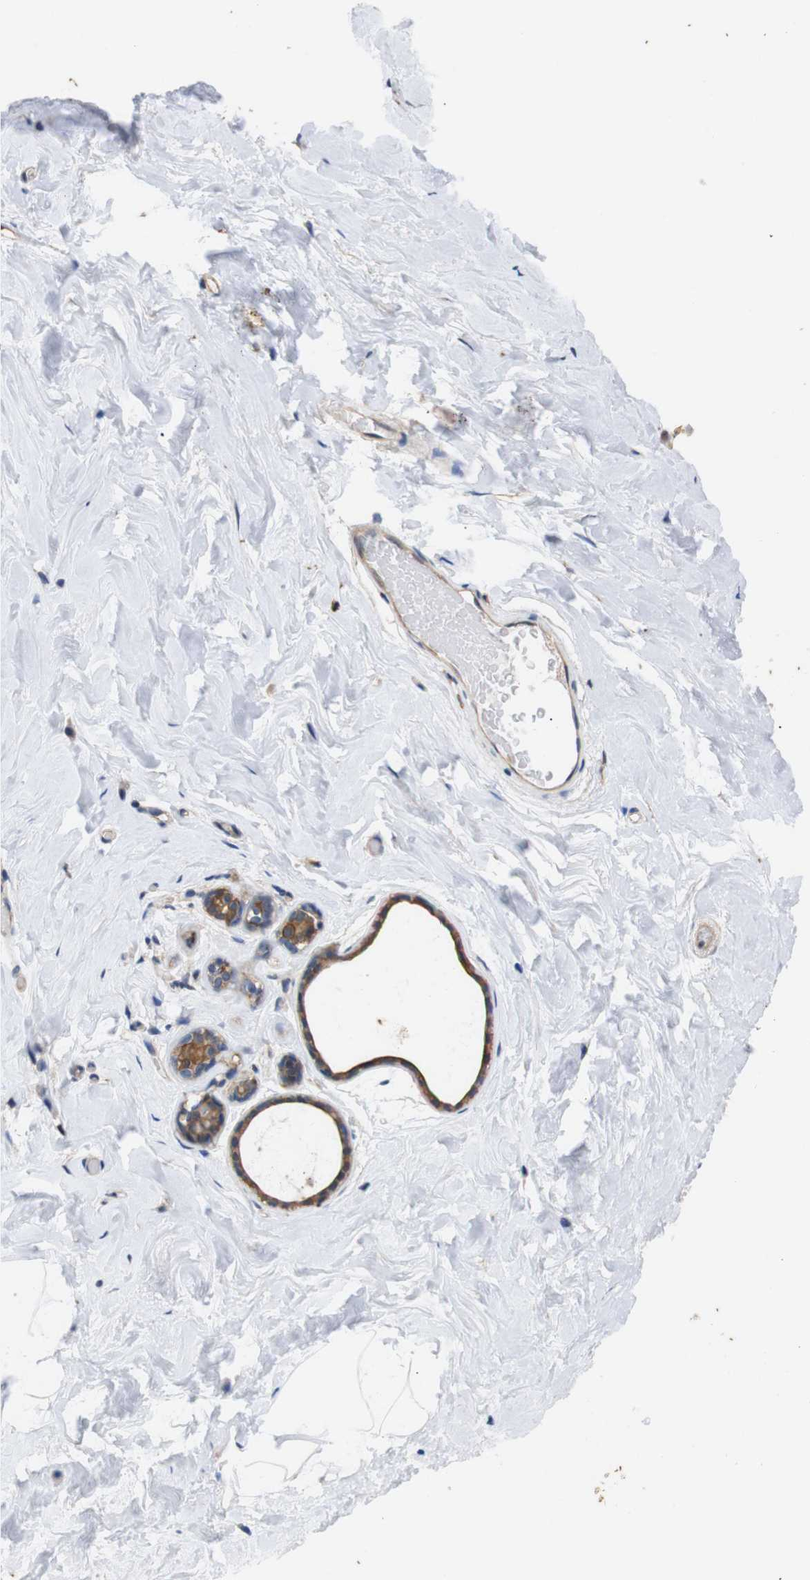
{"staining": {"intensity": "negative", "quantity": "none", "location": "none"}, "tissue": "breast", "cell_type": "Adipocytes", "image_type": "normal", "snomed": [{"axis": "morphology", "description": "Normal tissue, NOS"}, {"axis": "topography", "description": "Breast"}], "caption": "IHC of benign breast demonstrates no staining in adipocytes.", "gene": "BRWD3", "patient": {"sex": "female", "age": 75}}